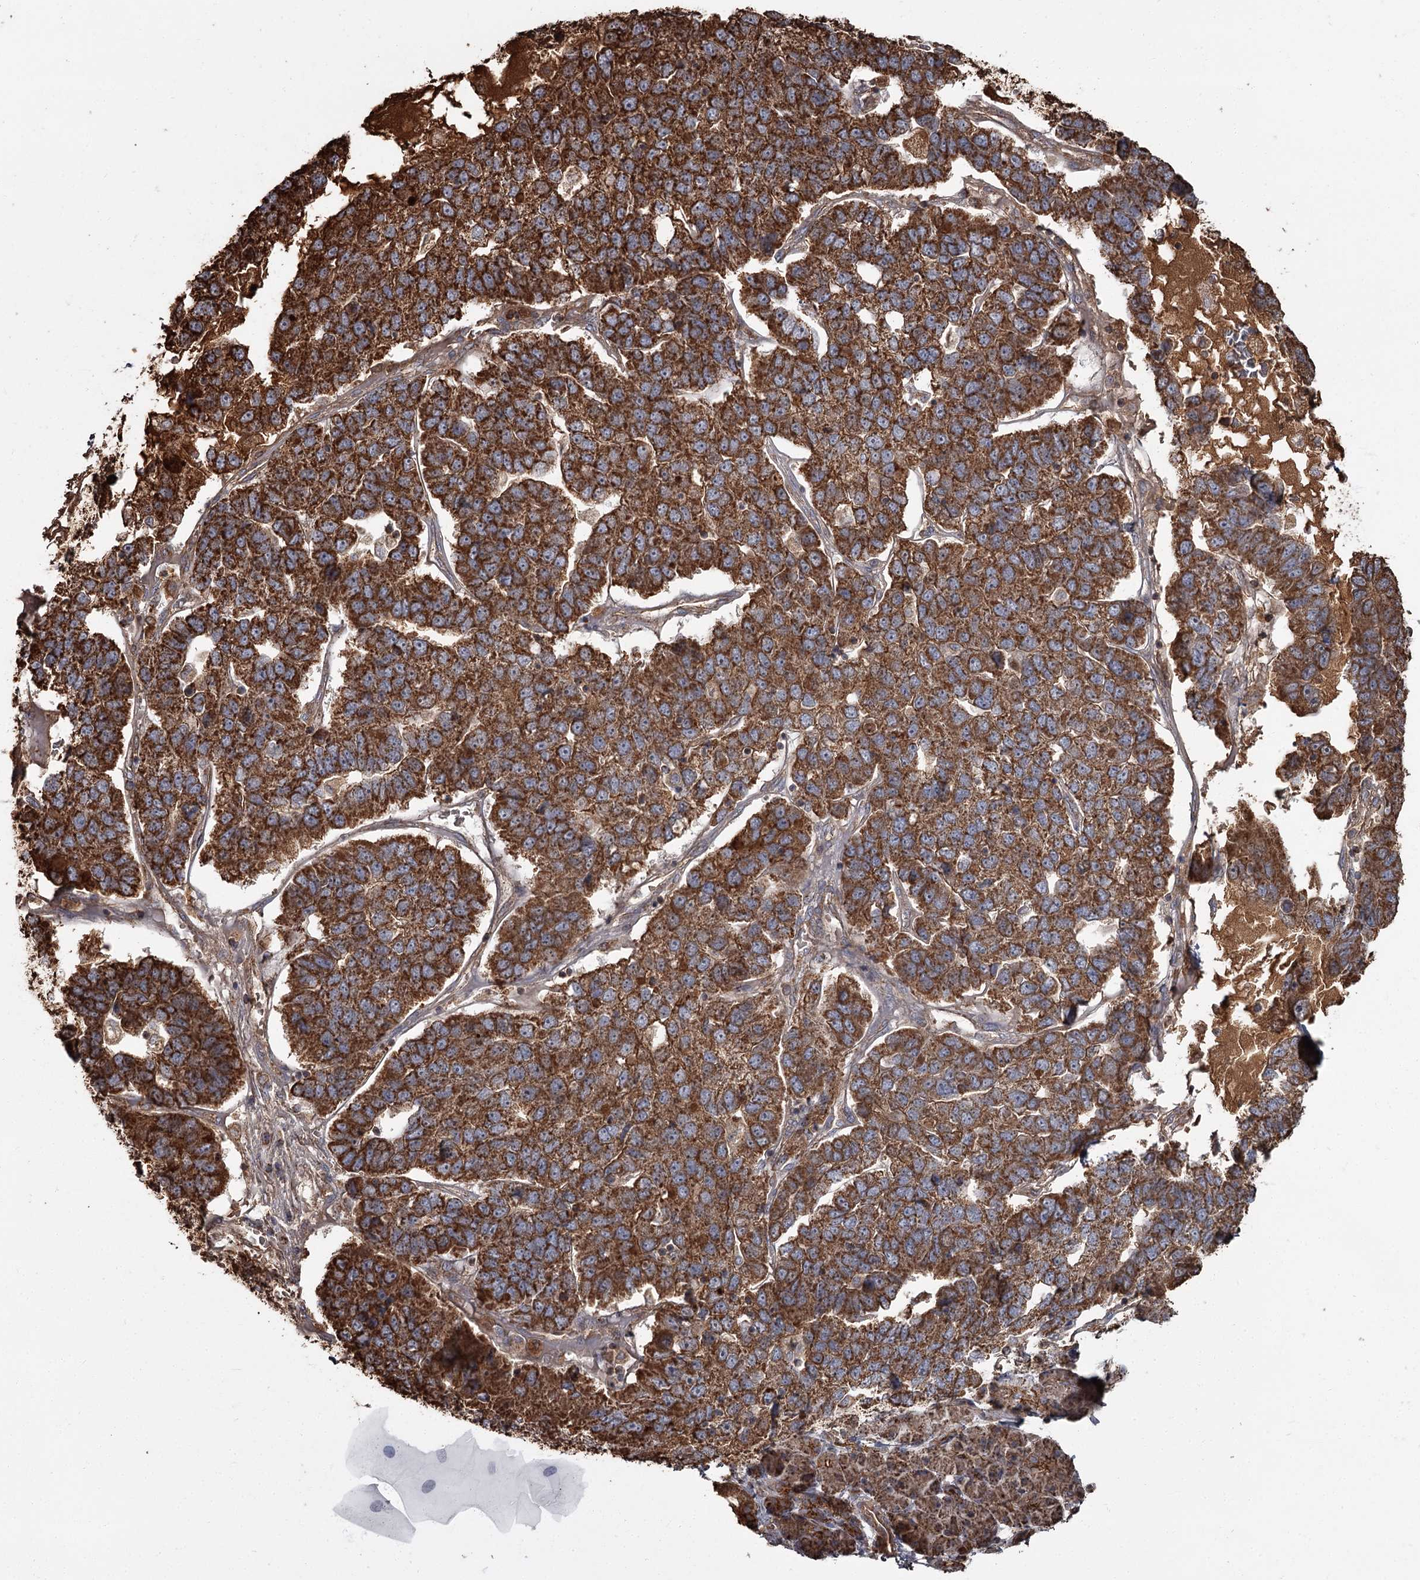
{"staining": {"intensity": "strong", "quantity": ">75%", "location": "cytoplasmic/membranous"}, "tissue": "pancreatic cancer", "cell_type": "Tumor cells", "image_type": "cancer", "snomed": [{"axis": "morphology", "description": "Adenocarcinoma, NOS"}, {"axis": "topography", "description": "Pancreas"}], "caption": "Immunohistochemical staining of human pancreatic adenocarcinoma exhibits high levels of strong cytoplasmic/membranous protein expression in approximately >75% of tumor cells.", "gene": "THAP9", "patient": {"sex": "female", "age": 61}}